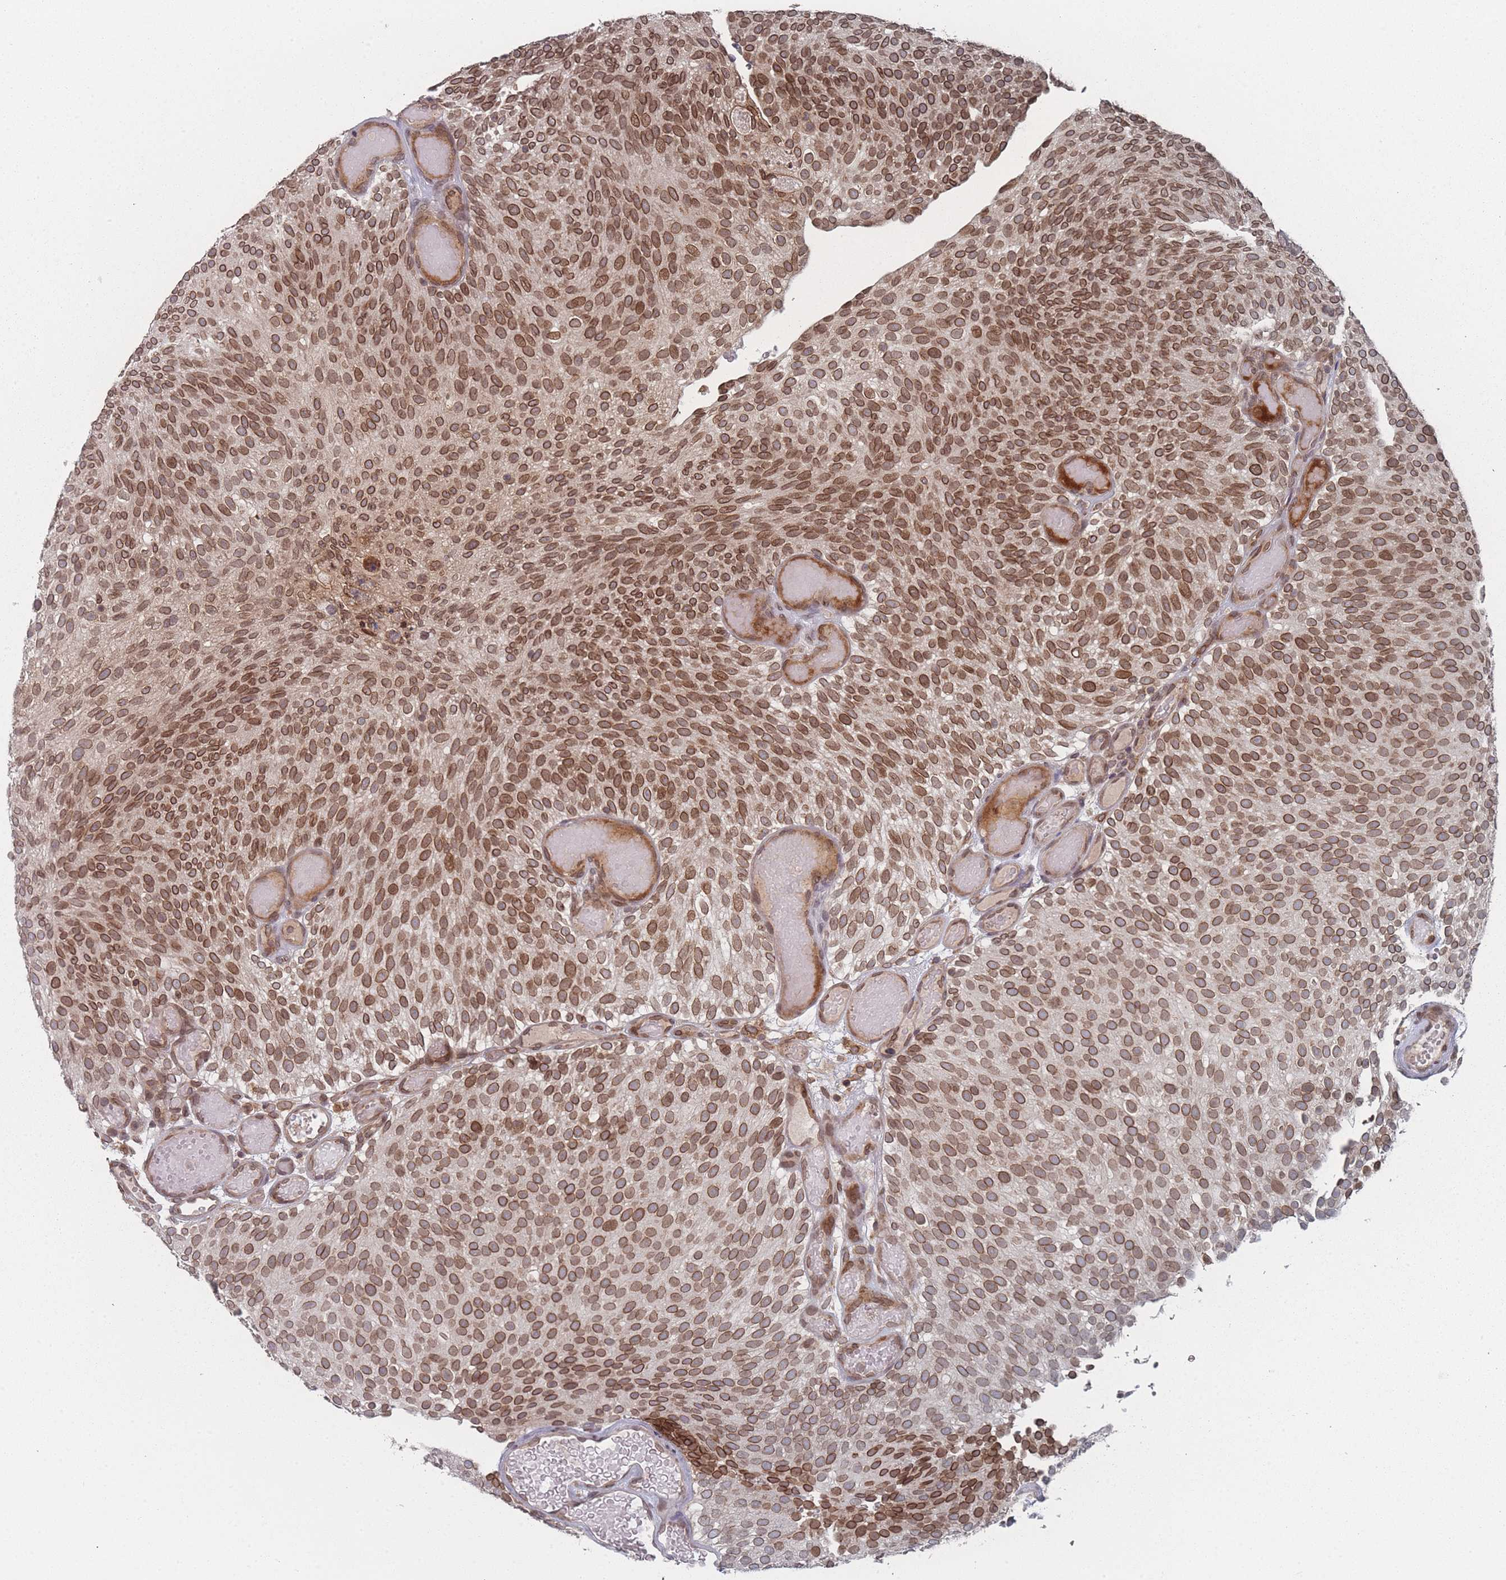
{"staining": {"intensity": "strong", "quantity": ">75%", "location": "cytoplasmic/membranous,nuclear"}, "tissue": "urothelial cancer", "cell_type": "Tumor cells", "image_type": "cancer", "snomed": [{"axis": "morphology", "description": "Urothelial carcinoma, Low grade"}, {"axis": "topography", "description": "Urinary bladder"}], "caption": "Urothelial cancer tissue exhibits strong cytoplasmic/membranous and nuclear staining in about >75% of tumor cells", "gene": "TBC1D25", "patient": {"sex": "male", "age": 78}}